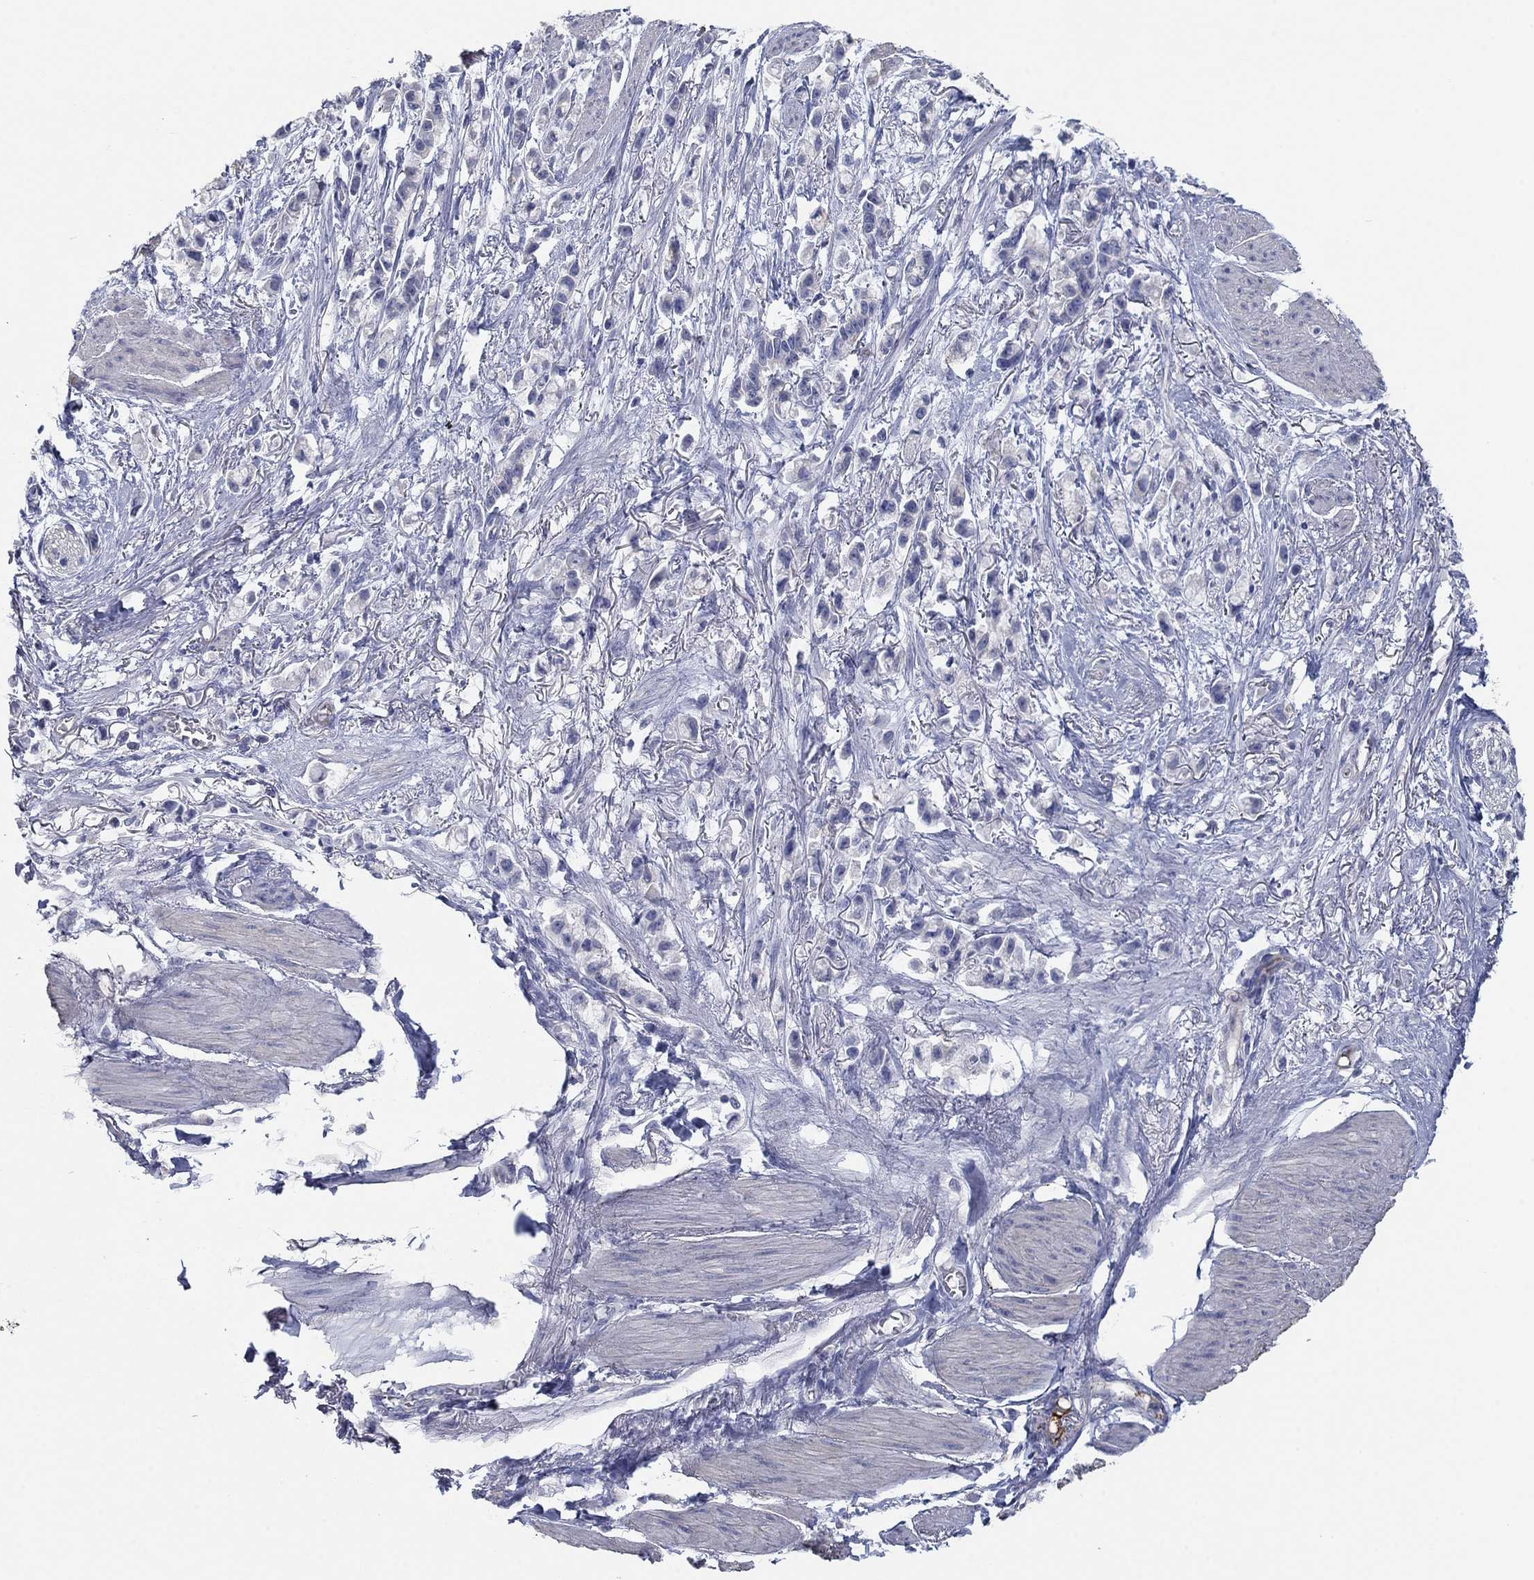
{"staining": {"intensity": "negative", "quantity": "none", "location": "none"}, "tissue": "stomach cancer", "cell_type": "Tumor cells", "image_type": "cancer", "snomed": [{"axis": "morphology", "description": "Adenocarcinoma, NOS"}, {"axis": "topography", "description": "Stomach"}], "caption": "High magnification brightfield microscopy of adenocarcinoma (stomach) stained with DAB (3,3'-diaminobenzidine) (brown) and counterstained with hematoxylin (blue): tumor cells show no significant expression.", "gene": "APOC3", "patient": {"sex": "female", "age": 81}}